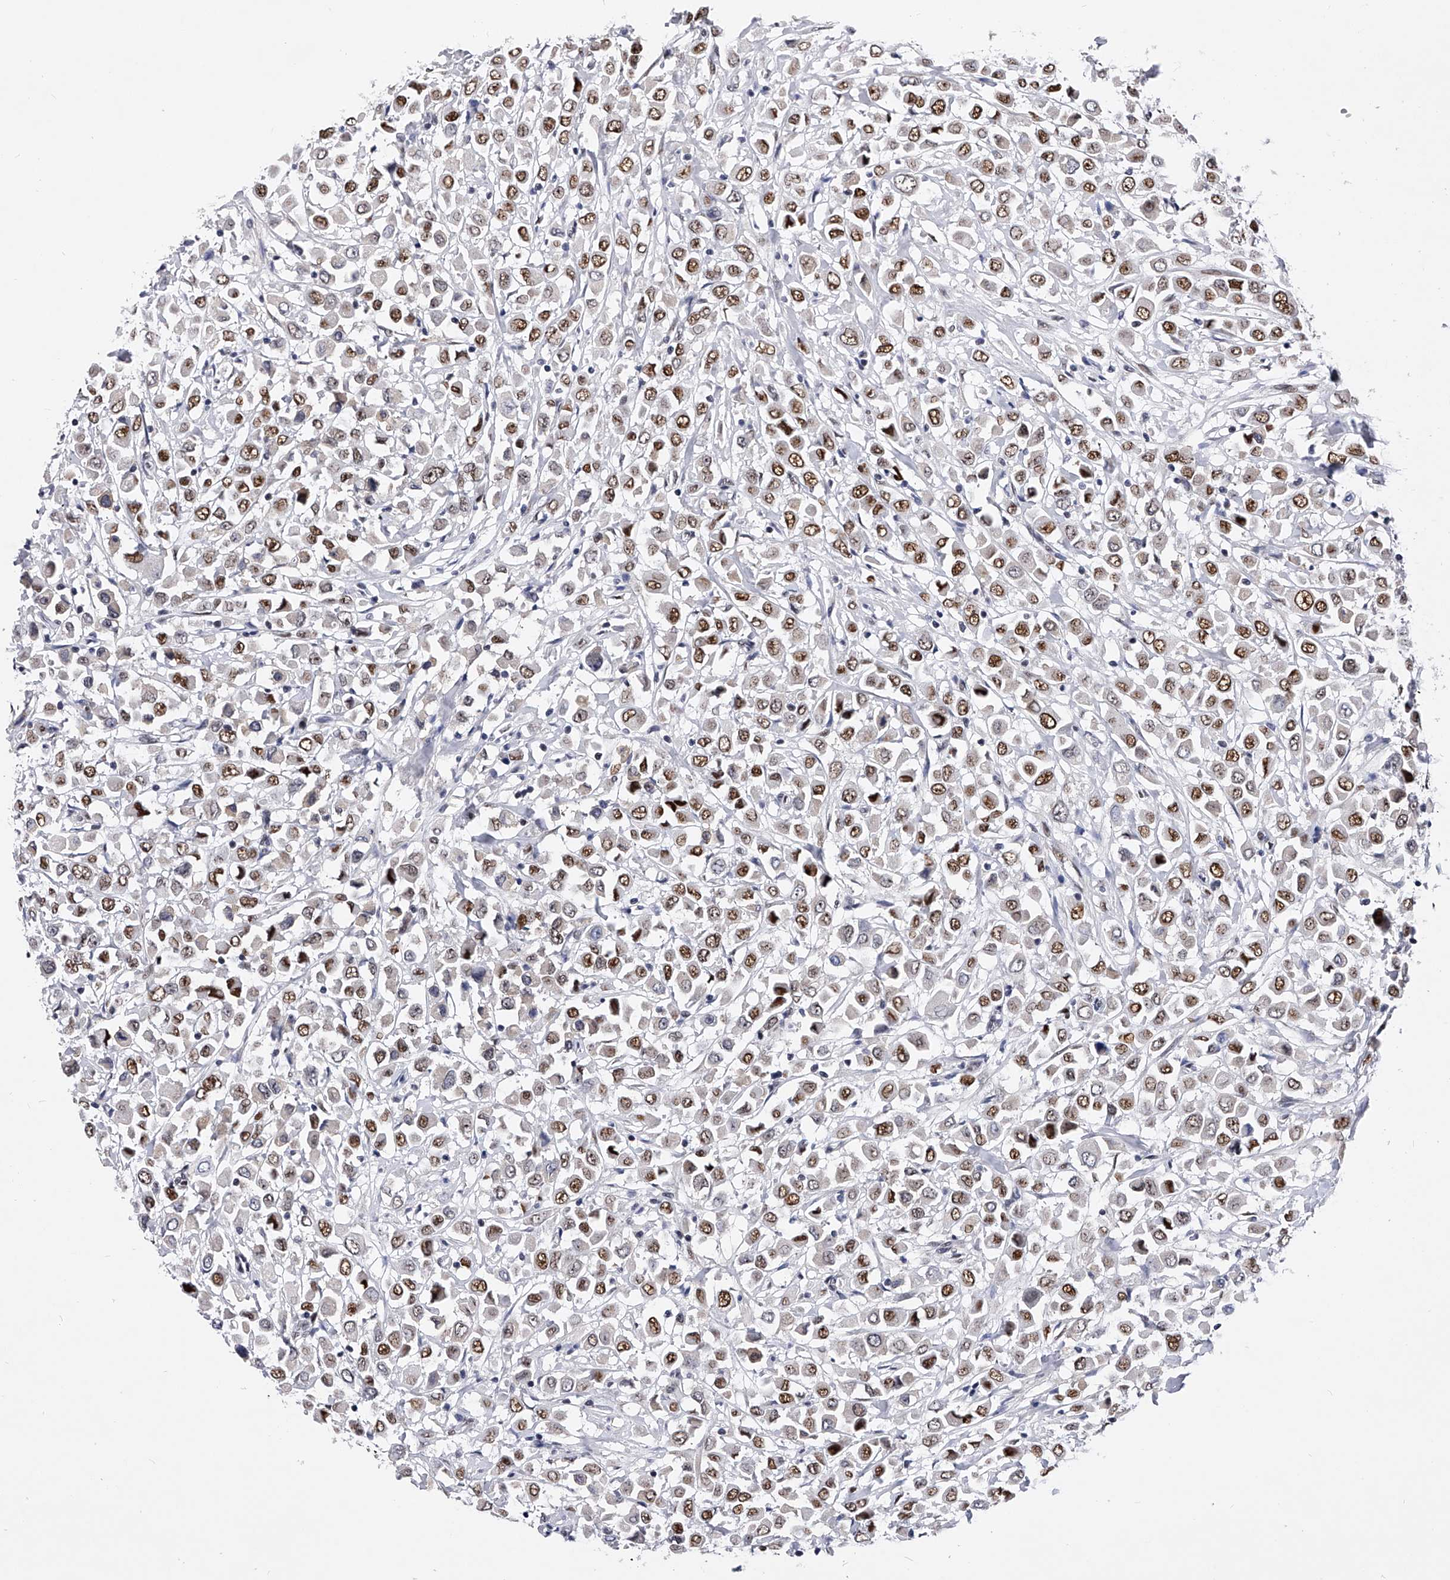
{"staining": {"intensity": "moderate", "quantity": ">75%", "location": "nuclear"}, "tissue": "breast cancer", "cell_type": "Tumor cells", "image_type": "cancer", "snomed": [{"axis": "morphology", "description": "Duct carcinoma"}, {"axis": "topography", "description": "Breast"}], "caption": "Tumor cells reveal medium levels of moderate nuclear positivity in about >75% of cells in breast cancer.", "gene": "TESK2", "patient": {"sex": "female", "age": 61}}